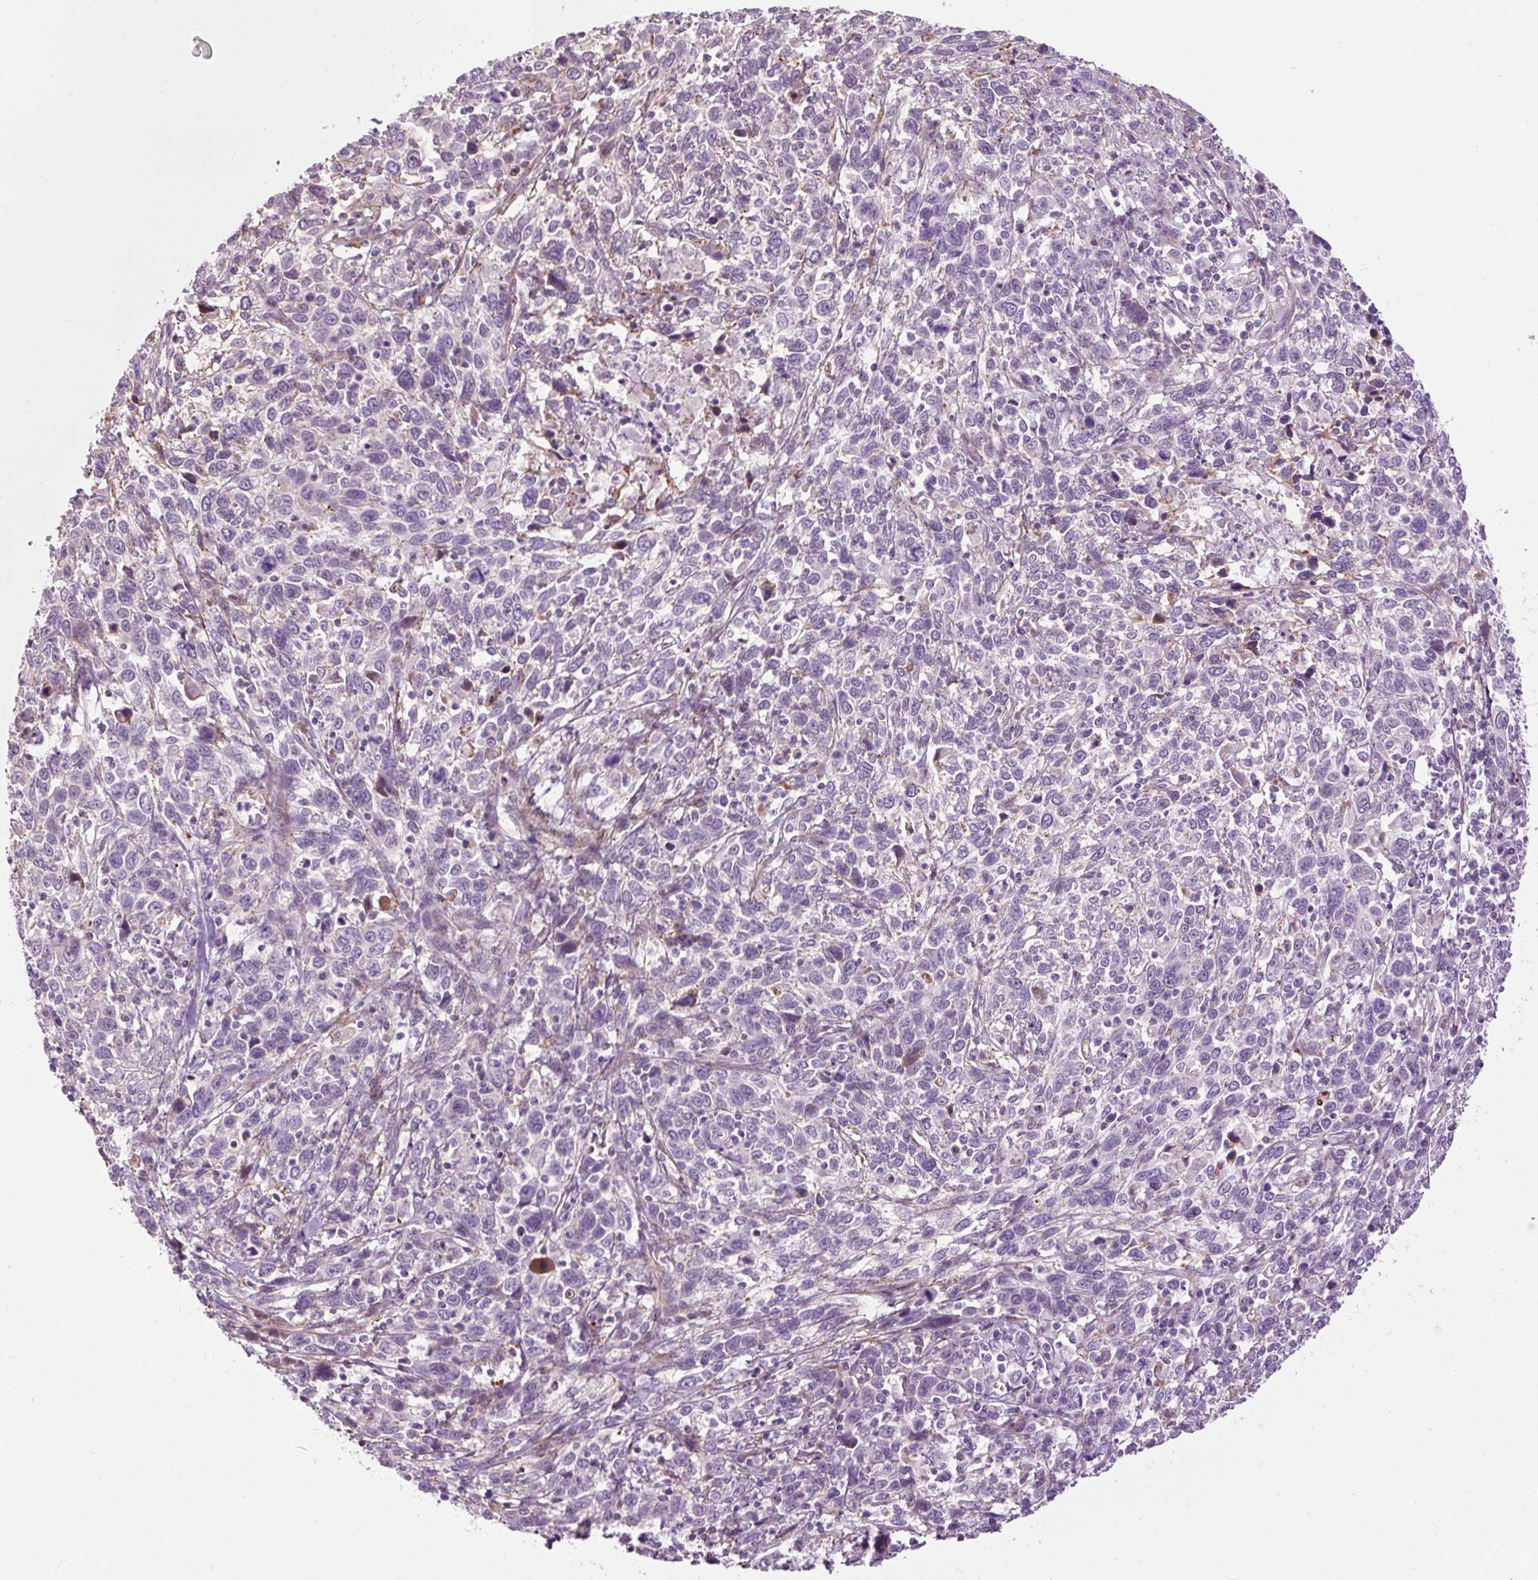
{"staining": {"intensity": "weak", "quantity": "<25%", "location": "cytoplasmic/membranous"}, "tissue": "cervical cancer", "cell_type": "Tumor cells", "image_type": "cancer", "snomed": [{"axis": "morphology", "description": "Squamous cell carcinoma, NOS"}, {"axis": "topography", "description": "Cervix"}], "caption": "Immunohistochemical staining of human cervical cancer displays no significant positivity in tumor cells.", "gene": "ZNF197", "patient": {"sex": "female", "age": 46}}